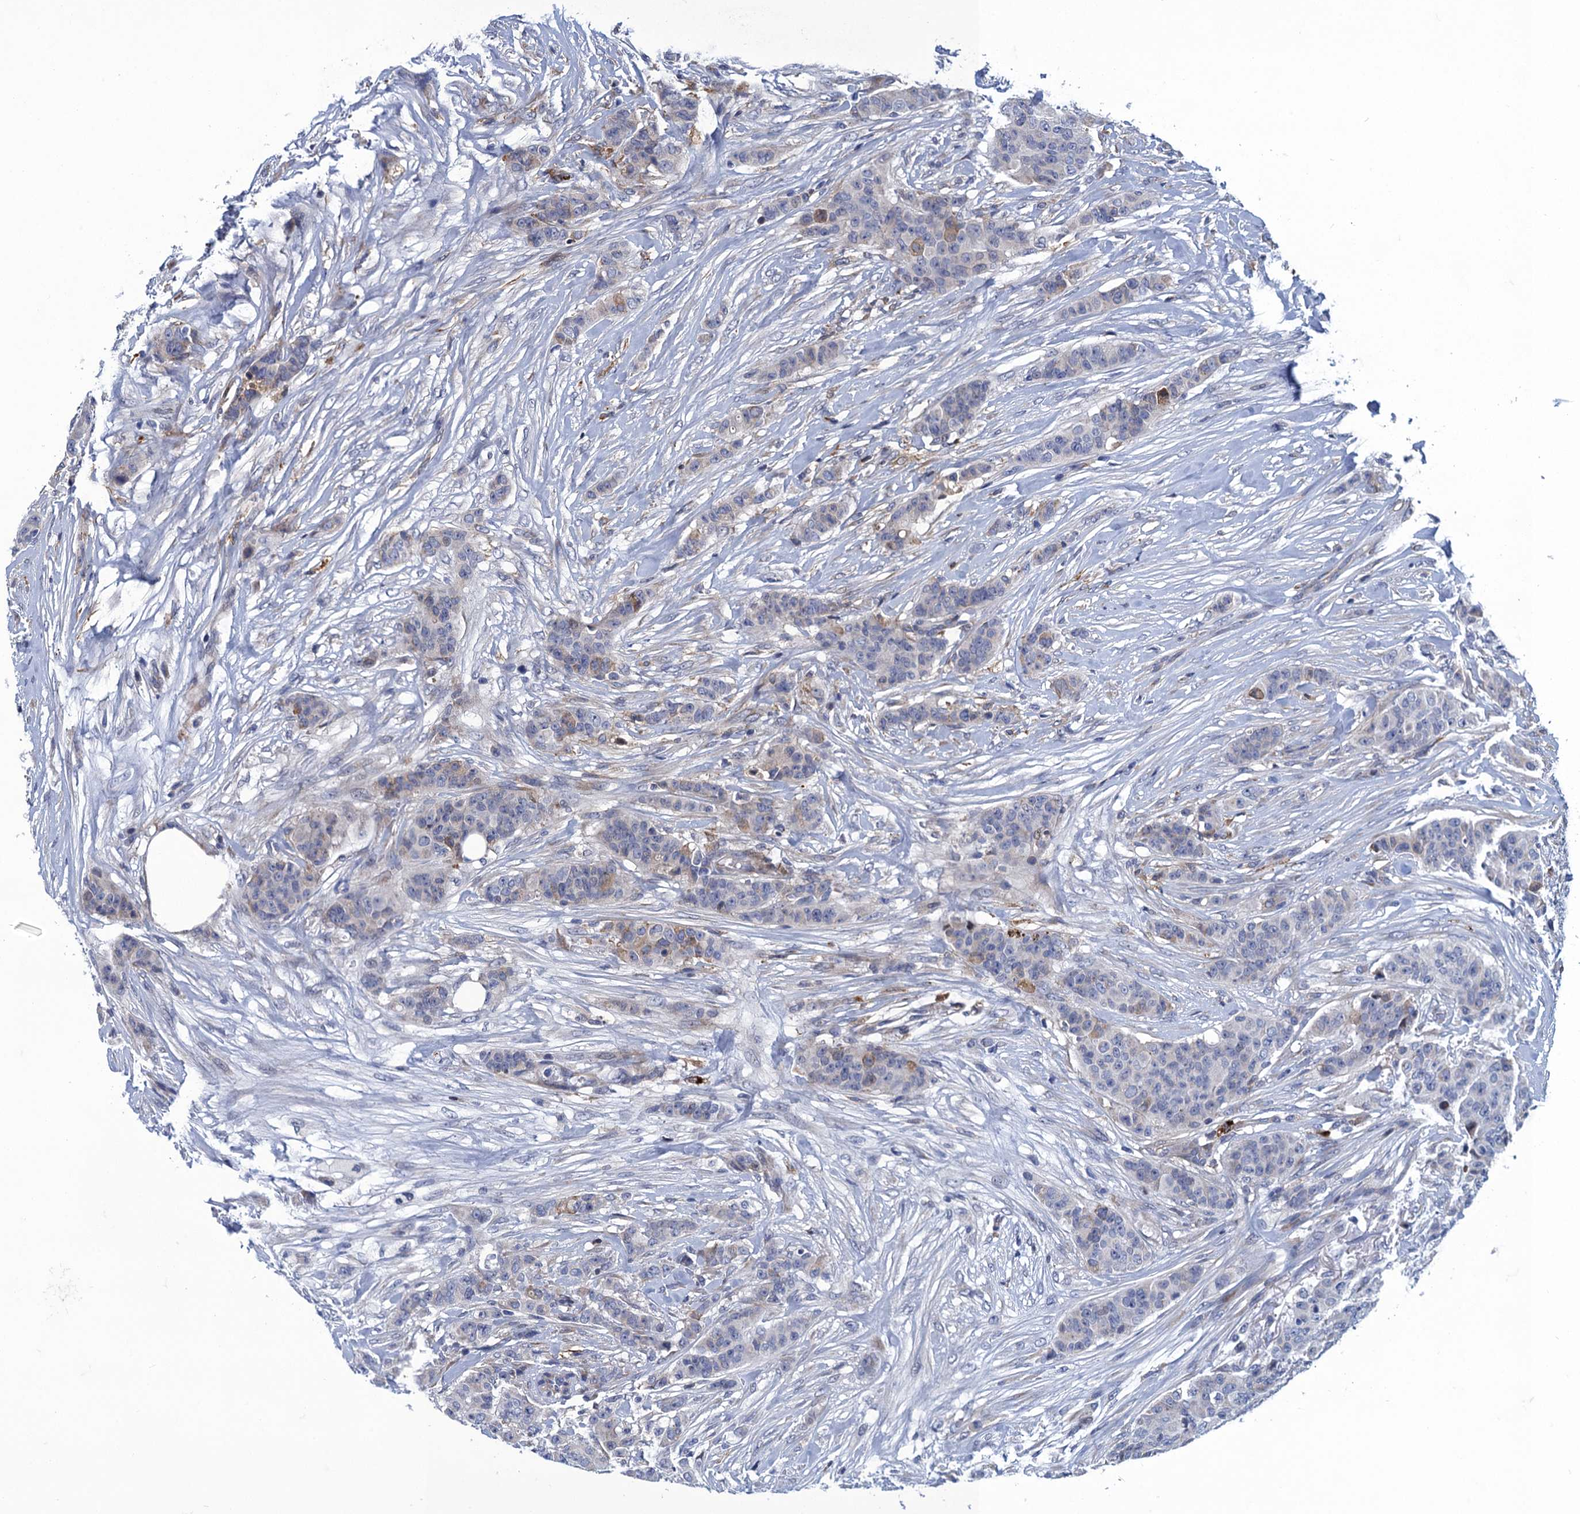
{"staining": {"intensity": "weak", "quantity": "<25%", "location": "cytoplasmic/membranous"}, "tissue": "breast cancer", "cell_type": "Tumor cells", "image_type": "cancer", "snomed": [{"axis": "morphology", "description": "Duct carcinoma"}, {"axis": "topography", "description": "Breast"}], "caption": "A high-resolution image shows immunohistochemistry (IHC) staining of breast infiltrating ductal carcinoma, which demonstrates no significant expression in tumor cells. Brightfield microscopy of immunohistochemistry stained with DAB (3,3'-diaminobenzidine) (brown) and hematoxylin (blue), captured at high magnification.", "gene": "DNHD1", "patient": {"sex": "female", "age": 40}}